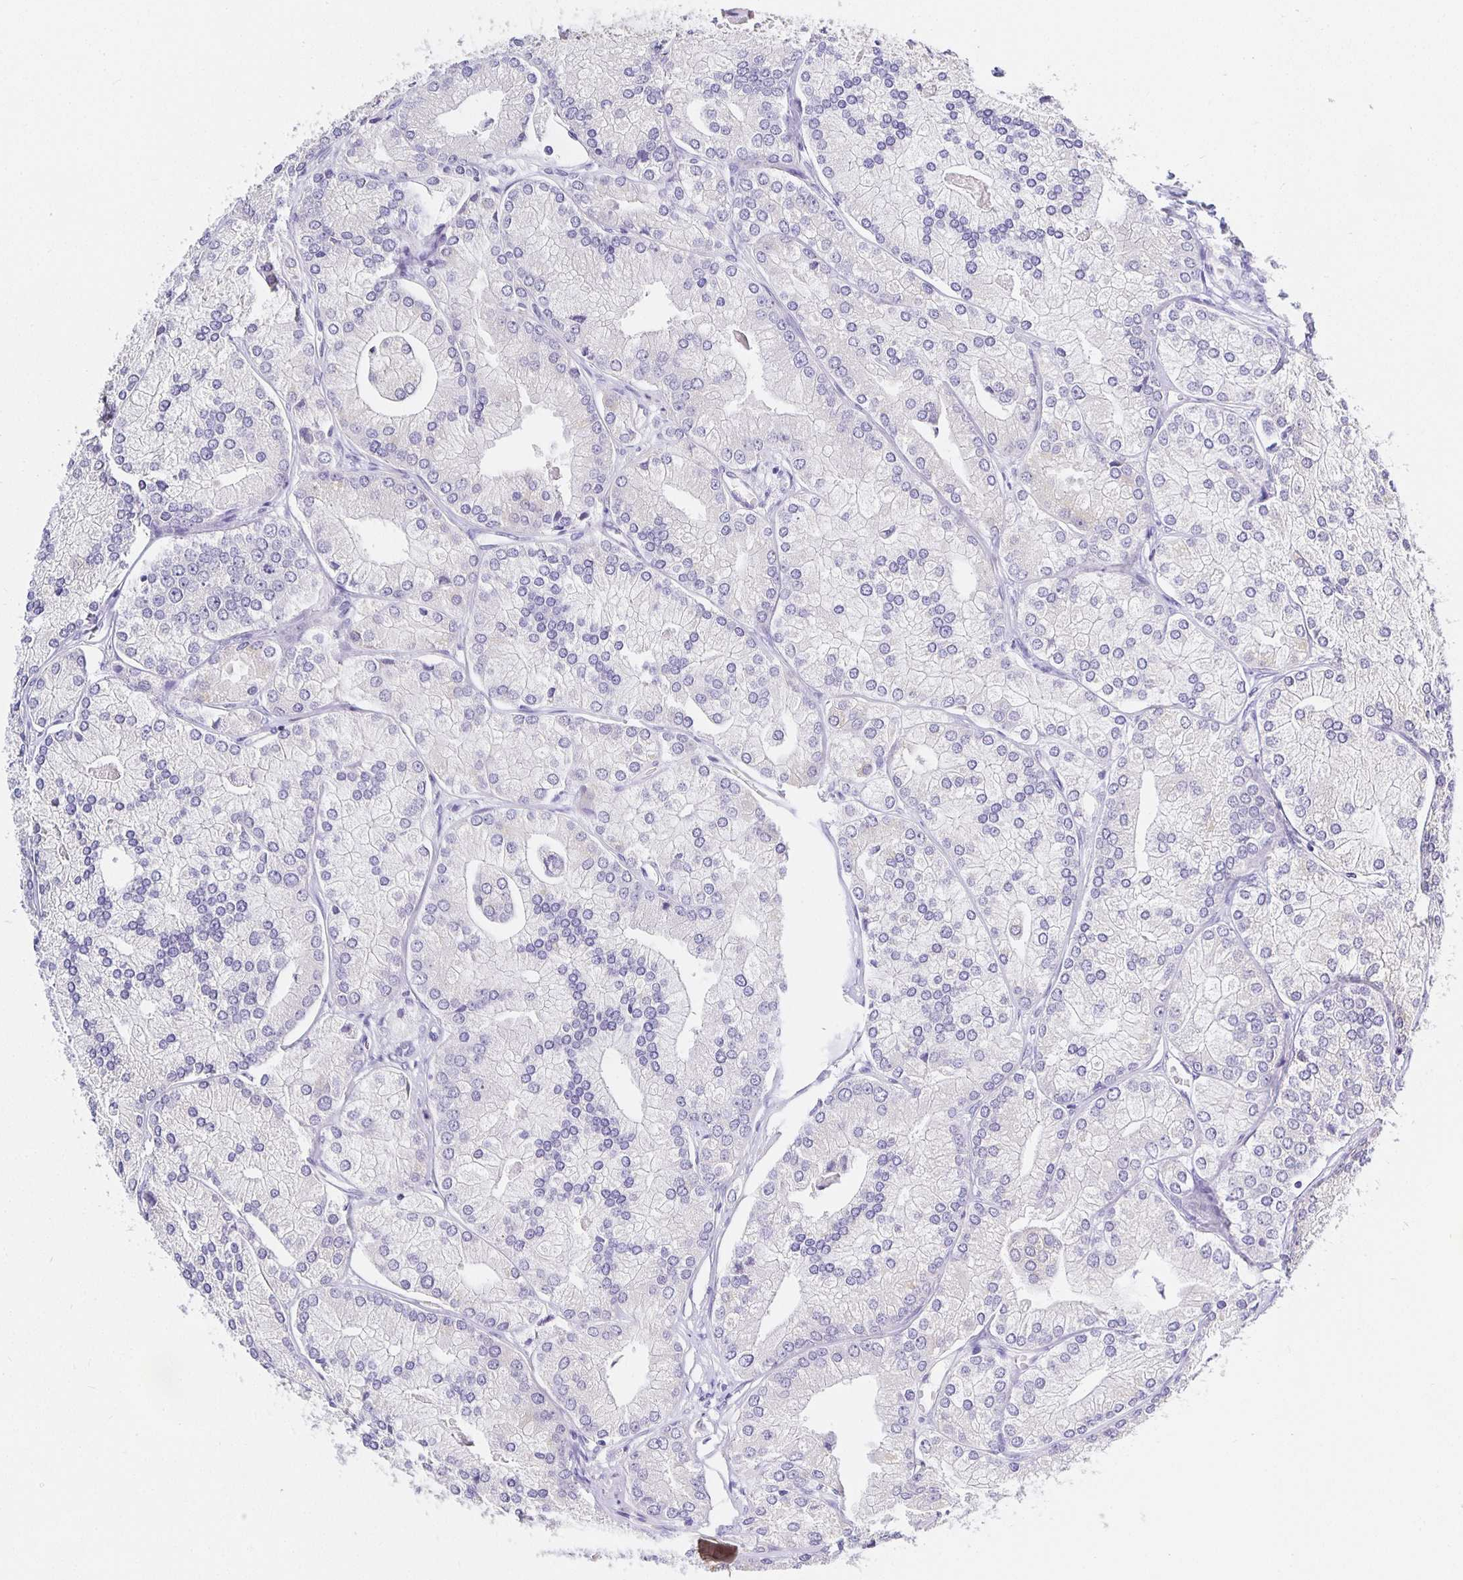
{"staining": {"intensity": "moderate", "quantity": "25%-75%", "location": "cytoplasmic/membranous"}, "tissue": "prostate cancer", "cell_type": "Tumor cells", "image_type": "cancer", "snomed": [{"axis": "morphology", "description": "Adenocarcinoma, High grade"}, {"axis": "topography", "description": "Prostate"}], "caption": "Immunohistochemistry (IHC) photomicrograph of adenocarcinoma (high-grade) (prostate) stained for a protein (brown), which shows medium levels of moderate cytoplasmic/membranous expression in about 25%-75% of tumor cells.", "gene": "OPALIN", "patient": {"sex": "male", "age": 61}}